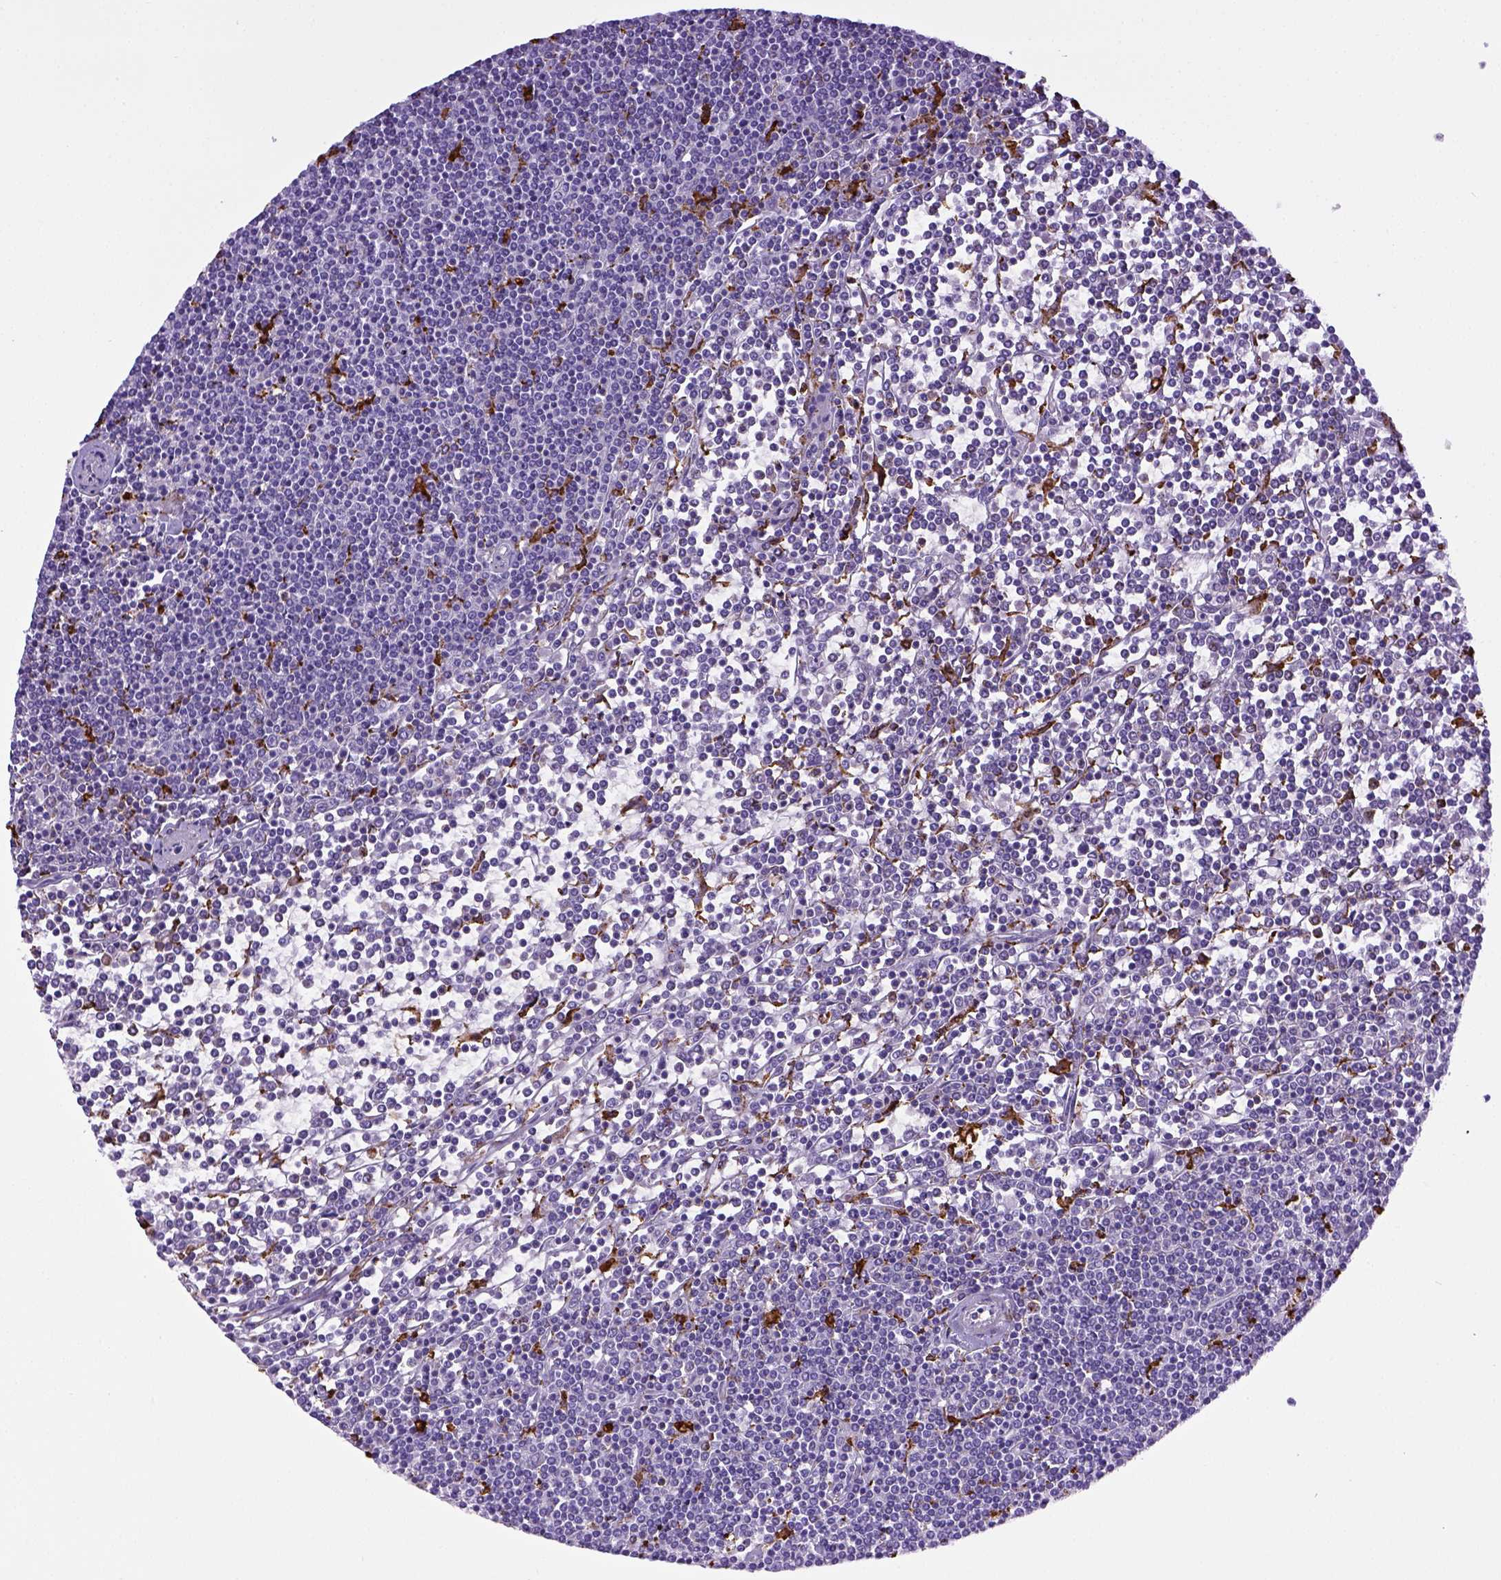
{"staining": {"intensity": "negative", "quantity": "none", "location": "none"}, "tissue": "lymphoma", "cell_type": "Tumor cells", "image_type": "cancer", "snomed": [{"axis": "morphology", "description": "Malignant lymphoma, non-Hodgkin's type, Low grade"}, {"axis": "topography", "description": "Spleen"}], "caption": "DAB (3,3'-diaminobenzidine) immunohistochemical staining of malignant lymphoma, non-Hodgkin's type (low-grade) reveals no significant expression in tumor cells.", "gene": "CD68", "patient": {"sex": "female", "age": 19}}